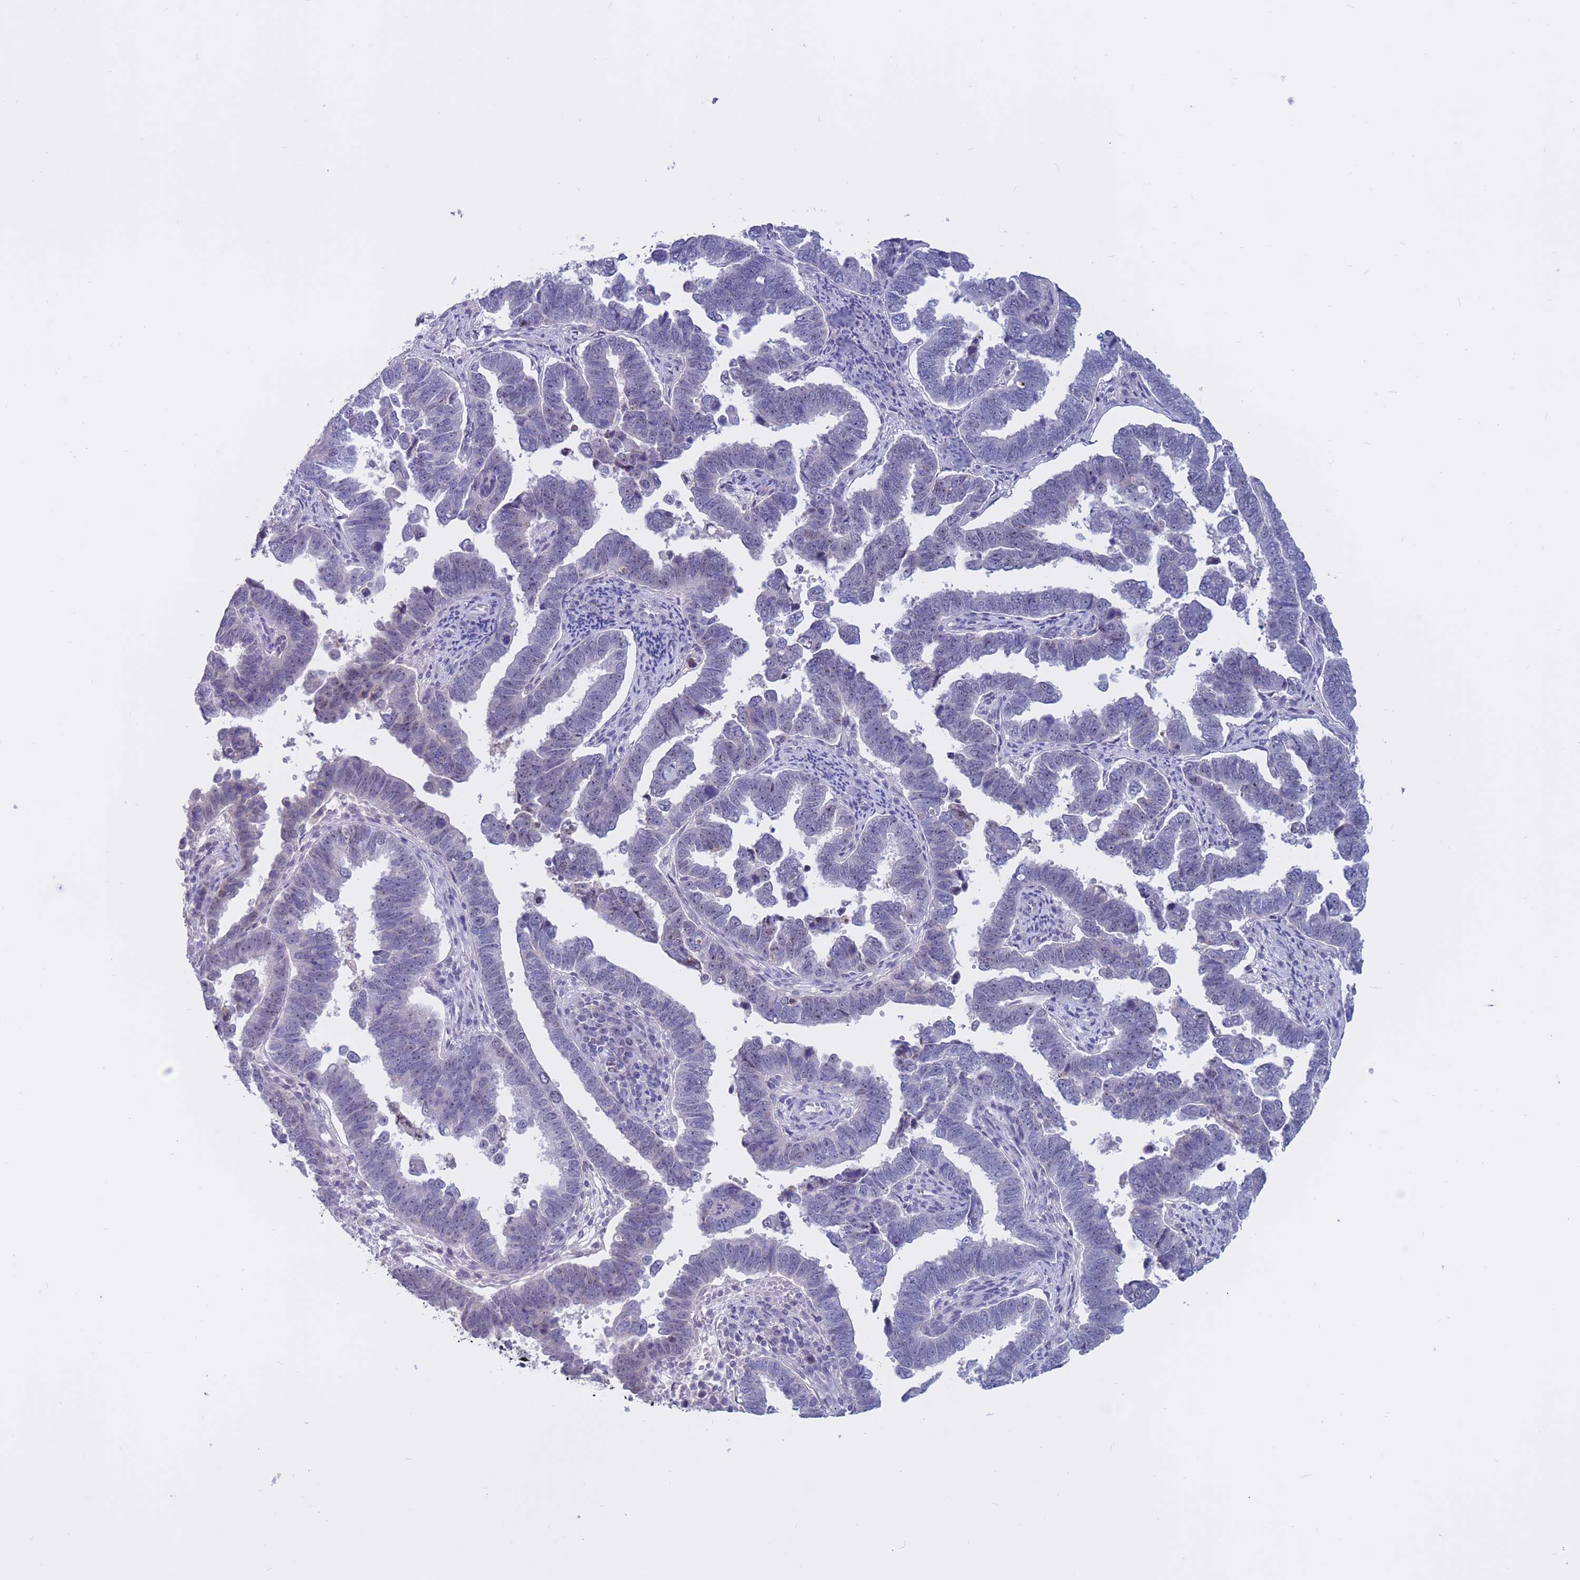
{"staining": {"intensity": "weak", "quantity": "<25%", "location": "nuclear"}, "tissue": "endometrial cancer", "cell_type": "Tumor cells", "image_type": "cancer", "snomed": [{"axis": "morphology", "description": "Adenocarcinoma, NOS"}, {"axis": "topography", "description": "Endometrium"}], "caption": "This micrograph is of adenocarcinoma (endometrial) stained with immunohistochemistry to label a protein in brown with the nuclei are counter-stained blue. There is no positivity in tumor cells.", "gene": "BOP1", "patient": {"sex": "female", "age": 75}}